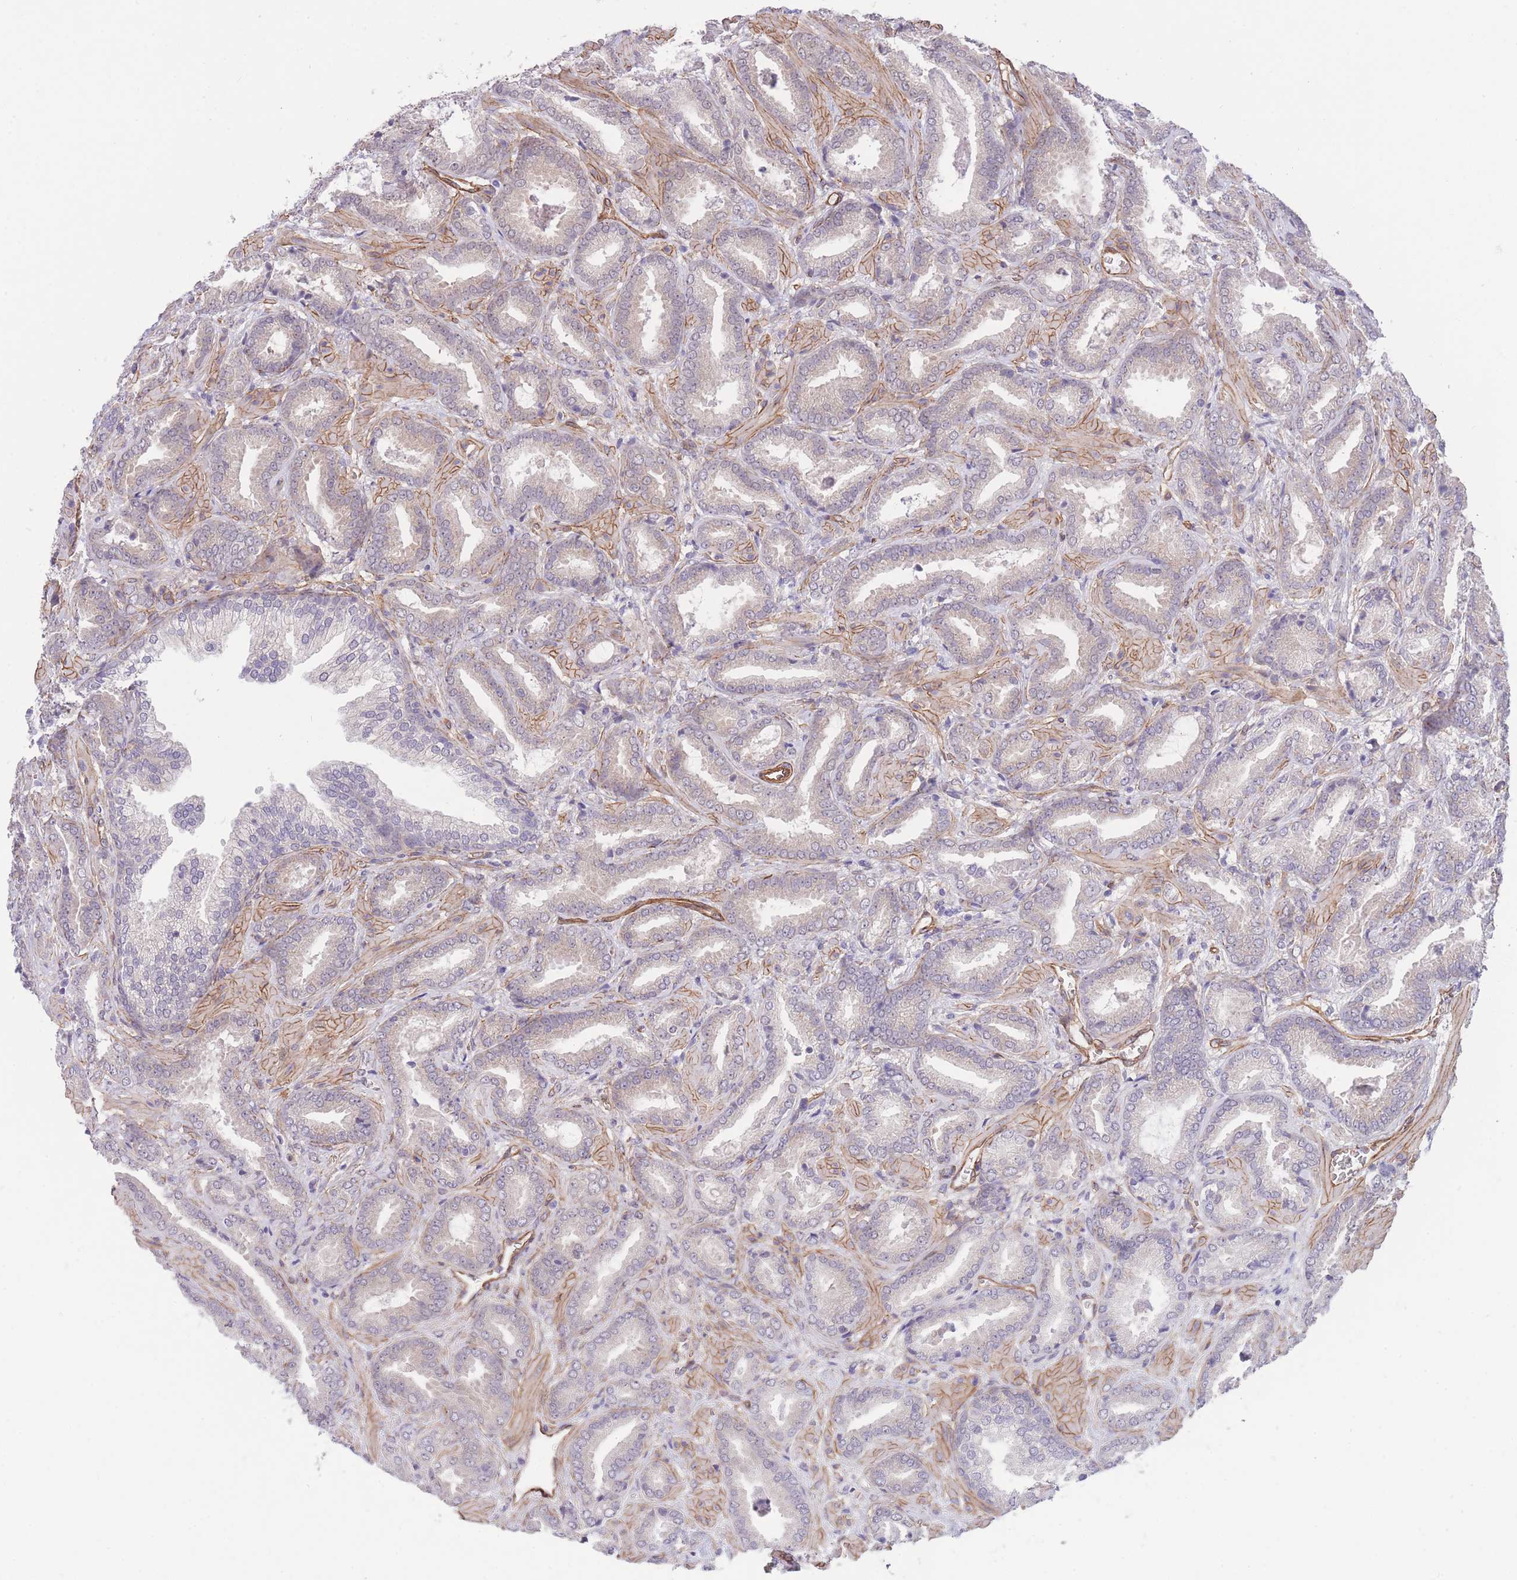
{"staining": {"intensity": "weak", "quantity": "25%-75%", "location": "cytoplasmic/membranous"}, "tissue": "prostate cancer", "cell_type": "Tumor cells", "image_type": "cancer", "snomed": [{"axis": "morphology", "description": "Adenocarcinoma, Low grade"}, {"axis": "topography", "description": "Prostate"}], "caption": "Immunohistochemistry (IHC) histopathology image of adenocarcinoma (low-grade) (prostate) stained for a protein (brown), which shows low levels of weak cytoplasmic/membranous staining in approximately 25%-75% of tumor cells.", "gene": "QTRT1", "patient": {"sex": "male", "age": 62}}